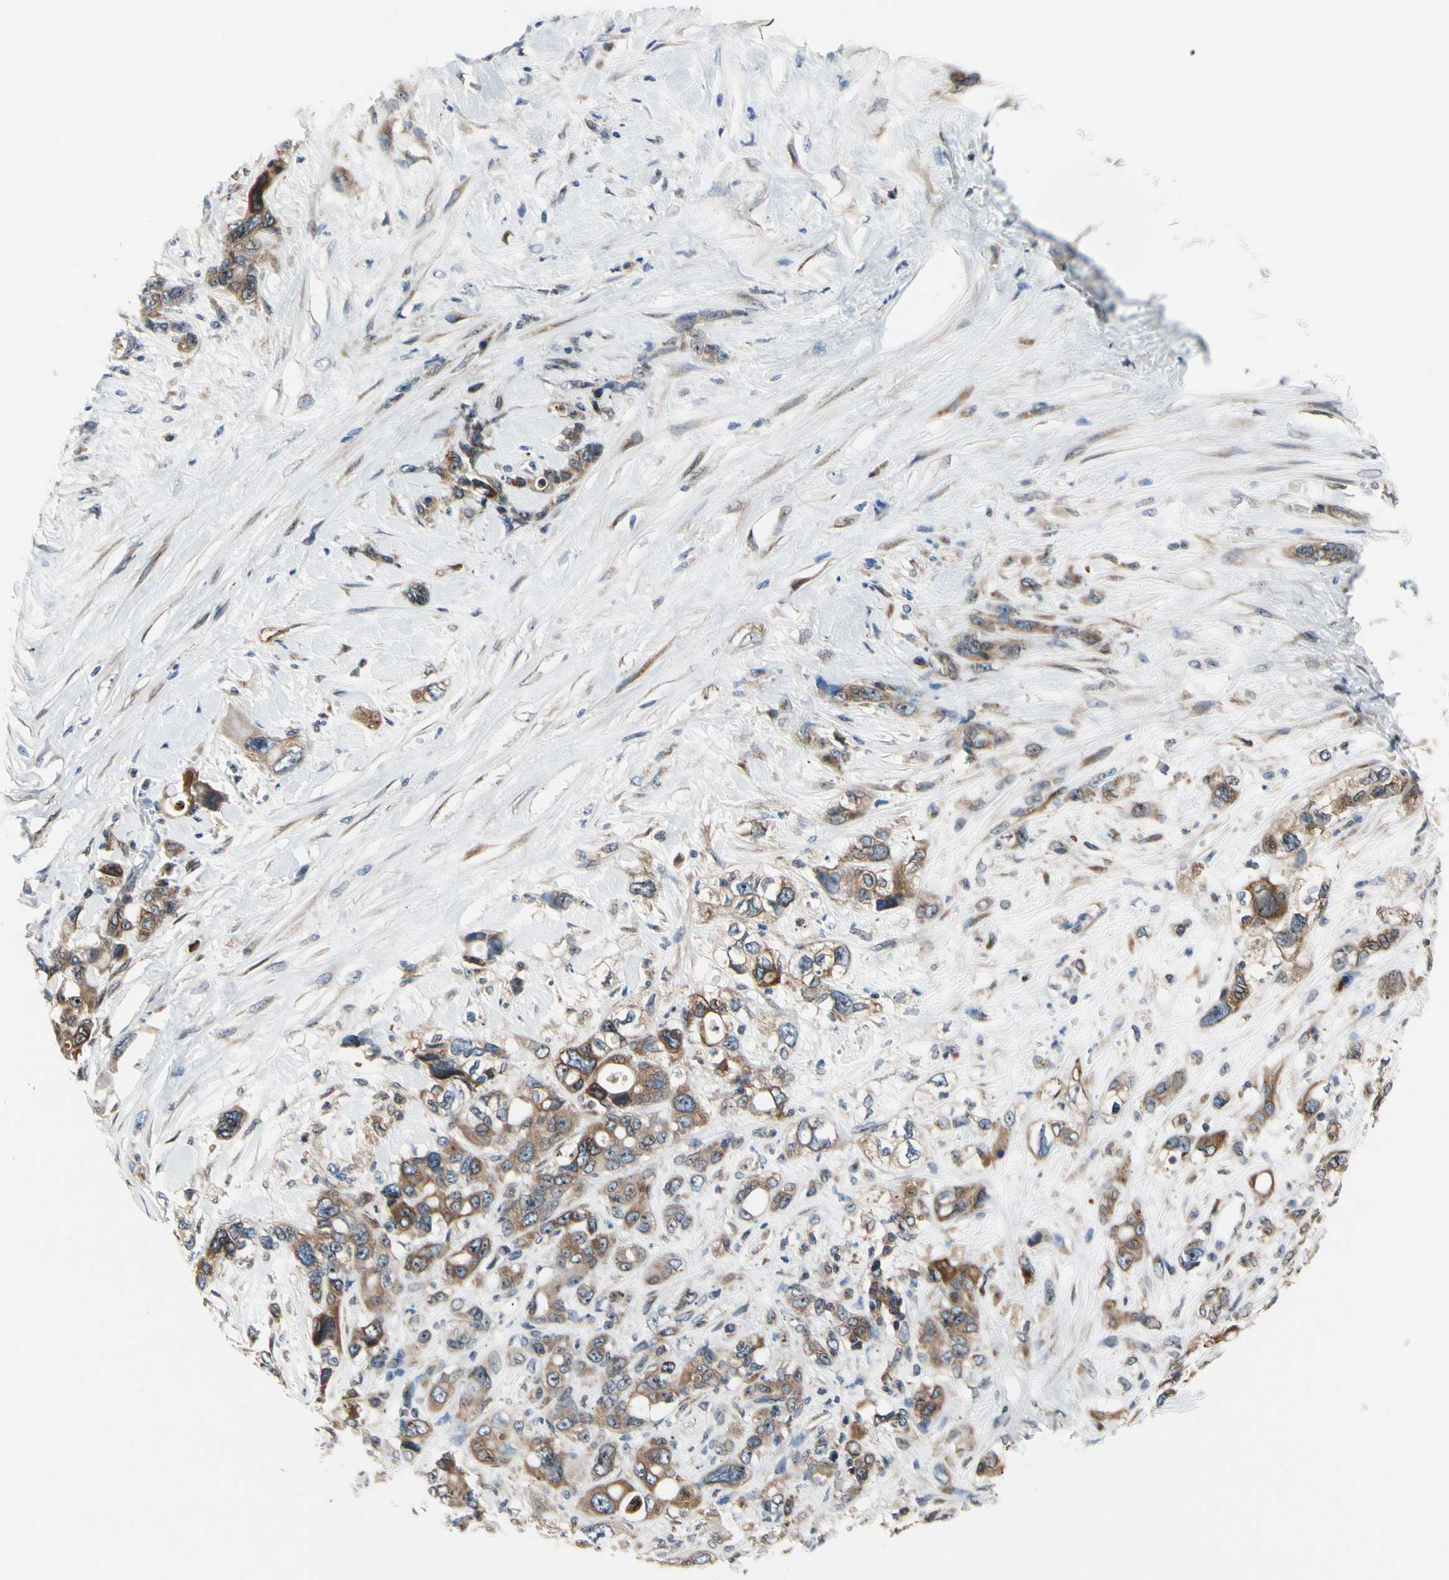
{"staining": {"intensity": "moderate", "quantity": ">75%", "location": "cytoplasmic/membranous"}, "tissue": "pancreatic cancer", "cell_type": "Tumor cells", "image_type": "cancer", "snomed": [{"axis": "morphology", "description": "Adenocarcinoma, NOS"}, {"axis": "topography", "description": "Pancreas"}], "caption": "This is an image of immunohistochemistry staining of pancreatic cancer, which shows moderate expression in the cytoplasmic/membranous of tumor cells.", "gene": "TMED7", "patient": {"sex": "male", "age": 46}}